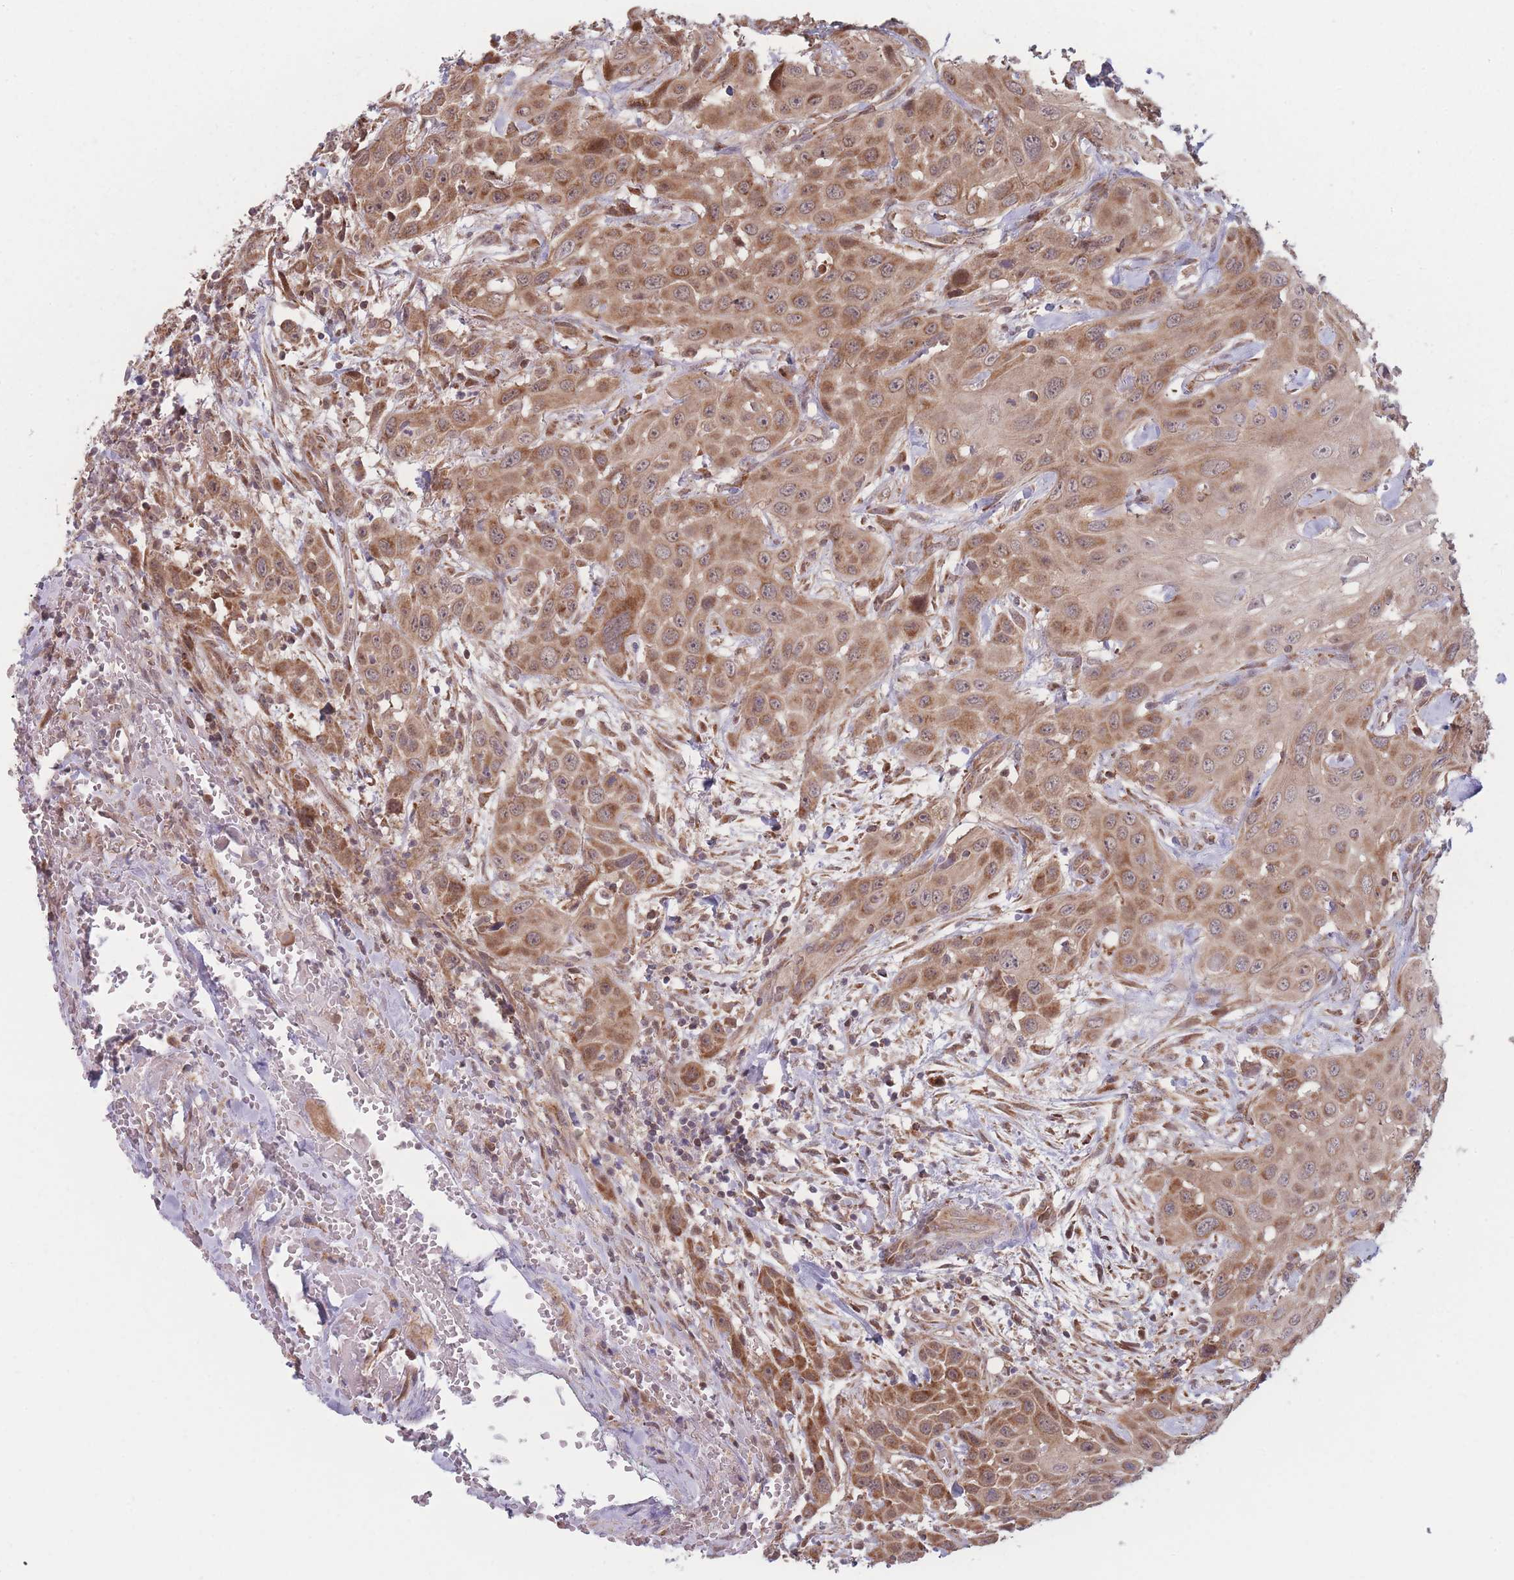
{"staining": {"intensity": "moderate", "quantity": ">75%", "location": "cytoplasmic/membranous"}, "tissue": "head and neck cancer", "cell_type": "Tumor cells", "image_type": "cancer", "snomed": [{"axis": "morphology", "description": "Squamous cell carcinoma, NOS"}, {"axis": "topography", "description": "Head-Neck"}], "caption": "Moderate cytoplasmic/membranous protein expression is present in approximately >75% of tumor cells in head and neck cancer (squamous cell carcinoma). (brown staining indicates protein expression, while blue staining denotes nuclei).", "gene": "RPS18", "patient": {"sex": "male", "age": 81}}